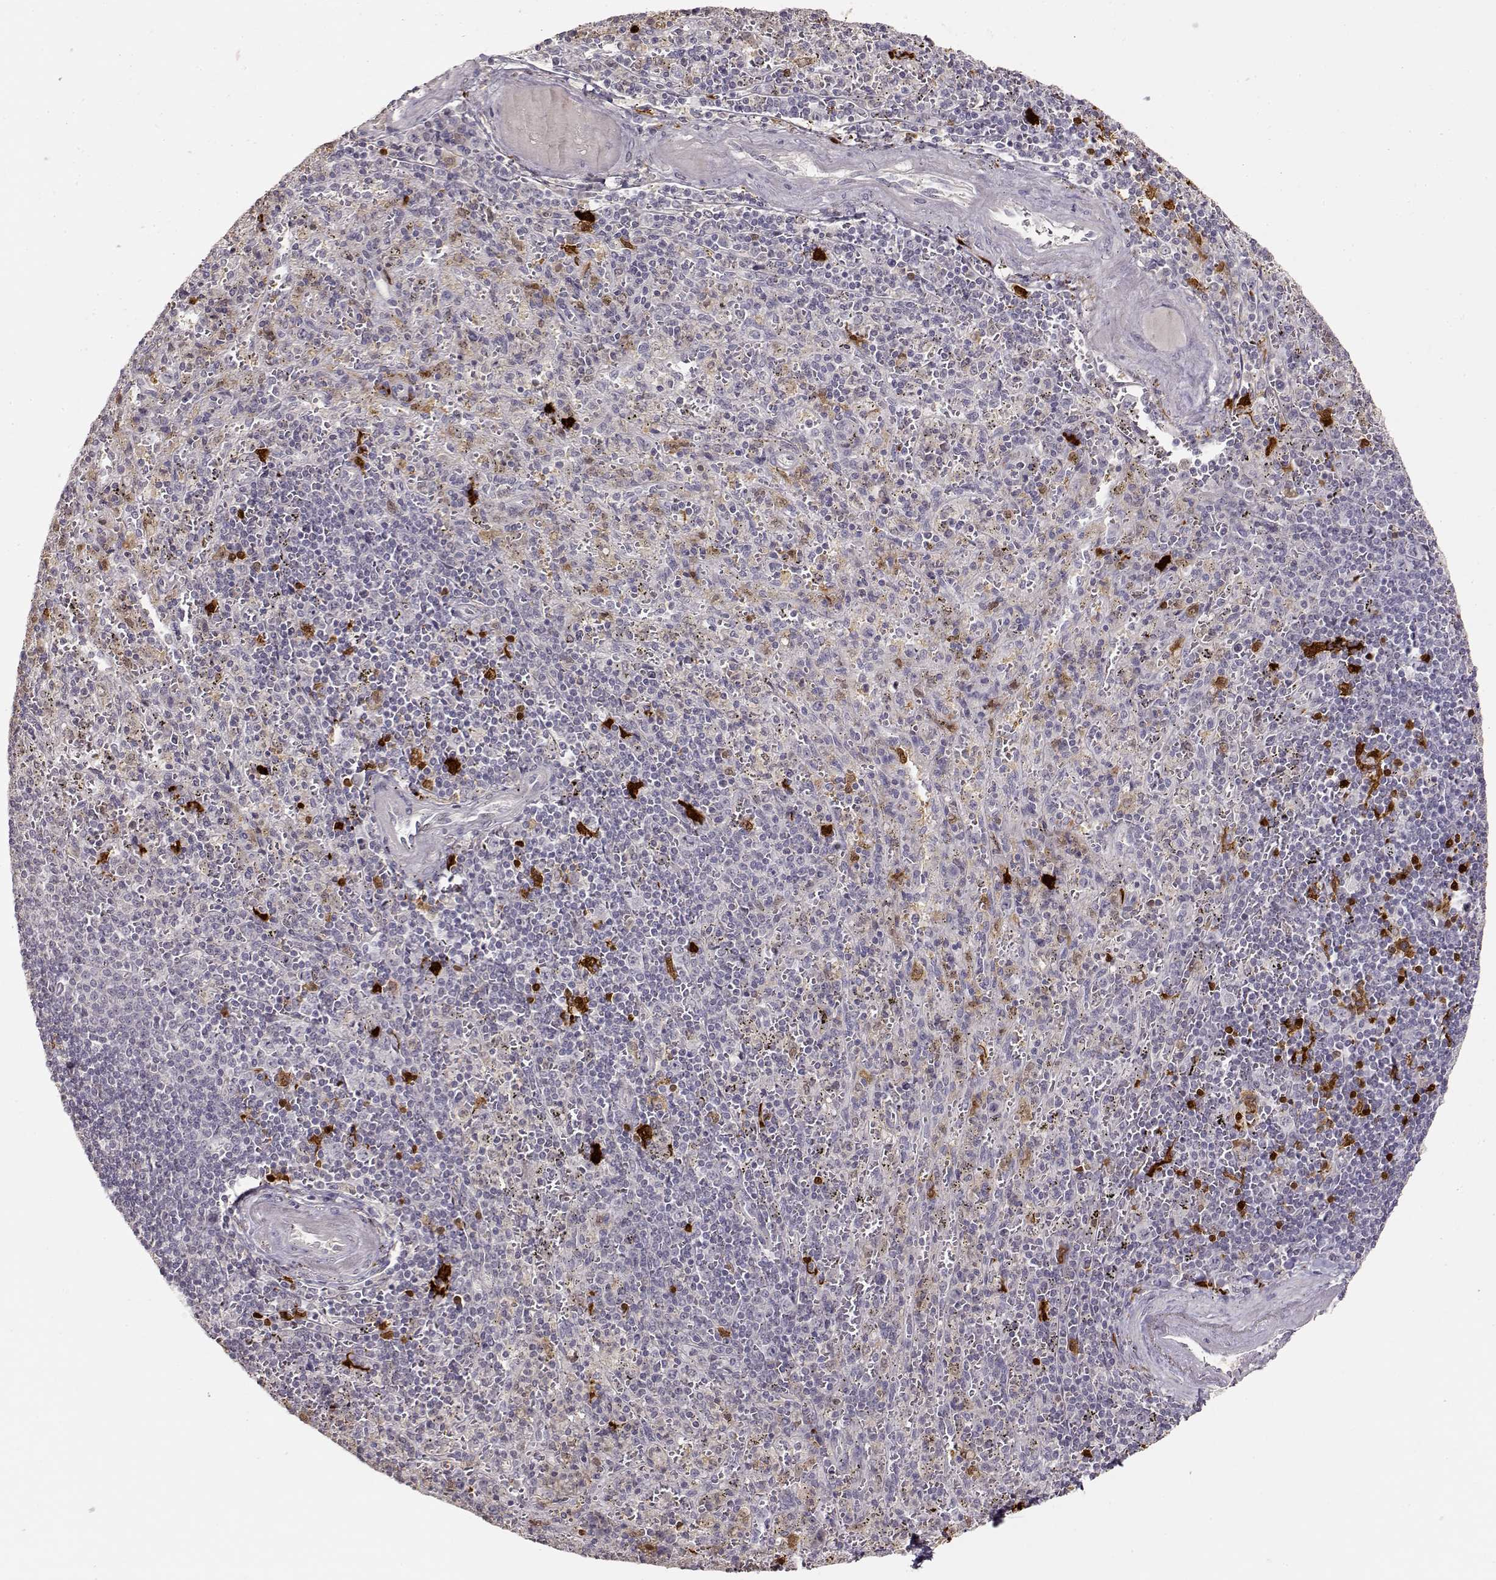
{"staining": {"intensity": "strong", "quantity": "<25%", "location": "cytoplasmic/membranous,nuclear"}, "tissue": "spleen", "cell_type": "Cells in red pulp", "image_type": "normal", "snomed": [{"axis": "morphology", "description": "Normal tissue, NOS"}, {"axis": "topography", "description": "Spleen"}], "caption": "Brown immunohistochemical staining in benign spleen exhibits strong cytoplasmic/membranous,nuclear expression in approximately <25% of cells in red pulp. Ihc stains the protein of interest in brown and the nuclei are stained blue.", "gene": "S100B", "patient": {"sex": "male", "age": 57}}